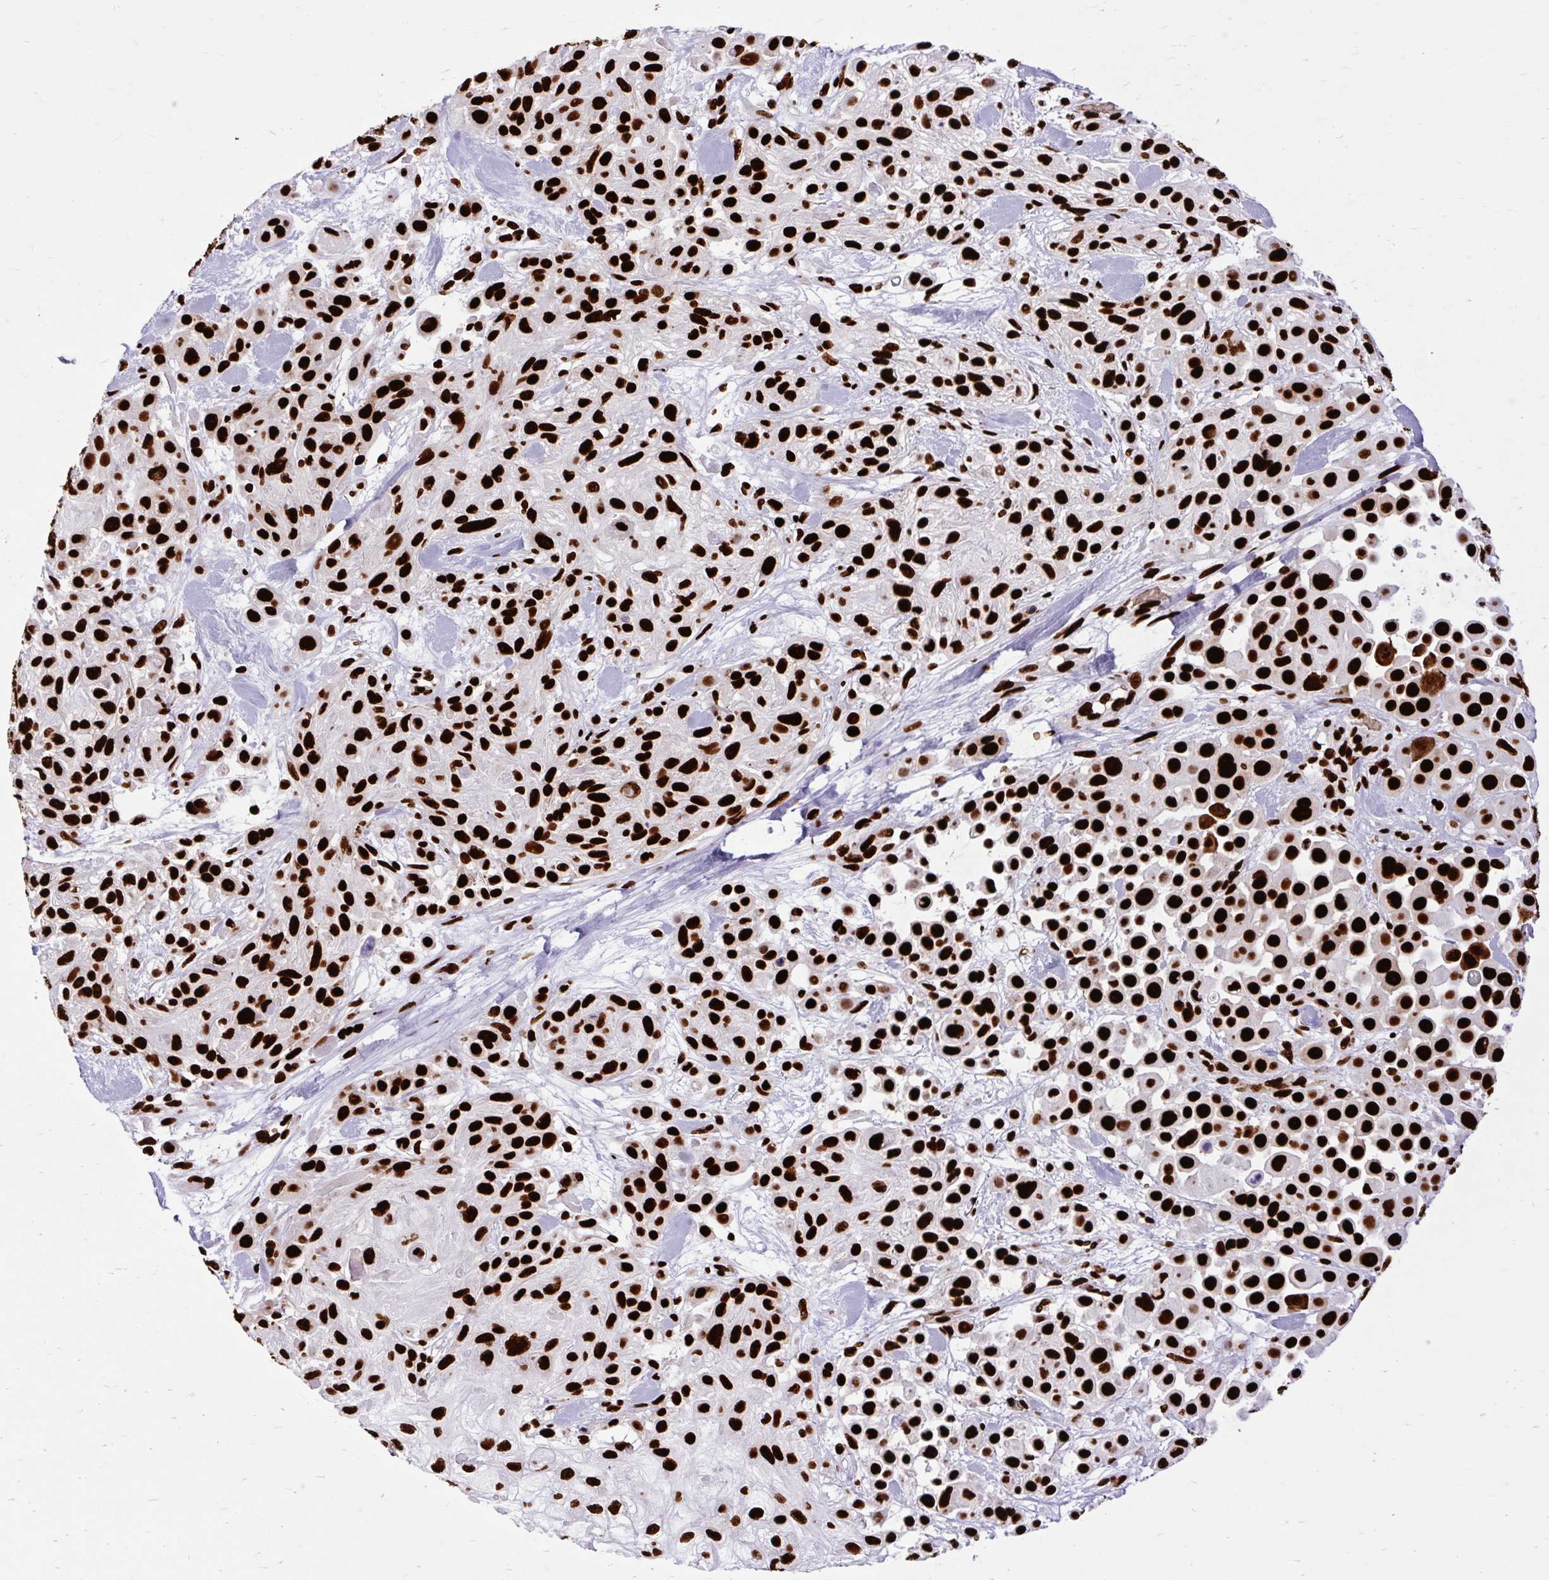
{"staining": {"intensity": "strong", "quantity": ">75%", "location": "nuclear"}, "tissue": "skin cancer", "cell_type": "Tumor cells", "image_type": "cancer", "snomed": [{"axis": "morphology", "description": "Squamous cell carcinoma, NOS"}, {"axis": "topography", "description": "Skin"}], "caption": "The photomicrograph shows a brown stain indicating the presence of a protein in the nuclear of tumor cells in skin cancer.", "gene": "FUS", "patient": {"sex": "male", "age": 67}}